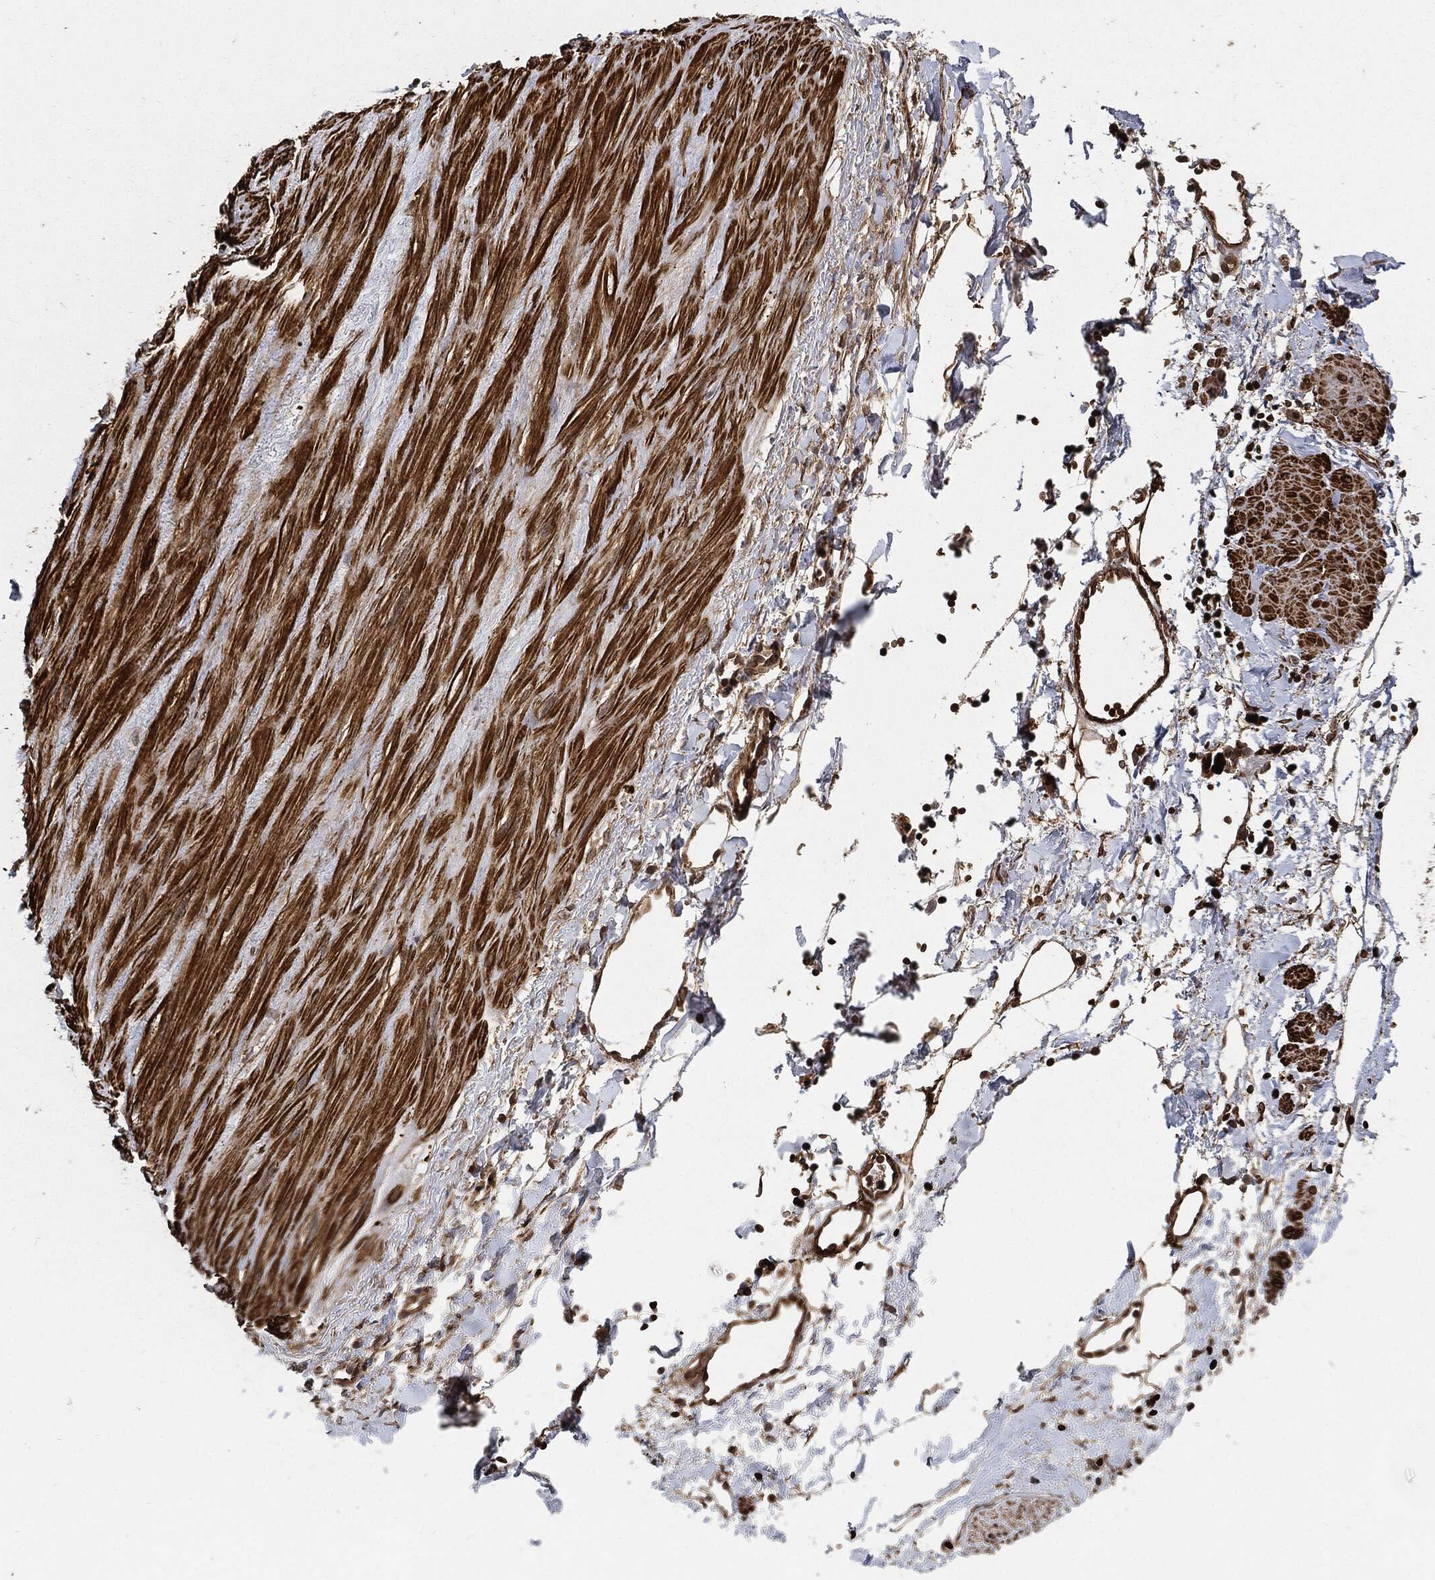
{"staining": {"intensity": "moderate", "quantity": "25%-75%", "location": "cytoplasmic/membranous"}, "tissue": "soft tissue", "cell_type": "Fibroblasts", "image_type": "normal", "snomed": [{"axis": "morphology", "description": "Normal tissue, NOS"}, {"axis": "morphology", "description": "Adenocarcinoma, NOS"}, {"axis": "topography", "description": "Pancreas"}, {"axis": "topography", "description": "Peripheral nerve tissue"}], "caption": "DAB immunohistochemical staining of unremarkable soft tissue shows moderate cytoplasmic/membranous protein expression in about 25%-75% of fibroblasts.", "gene": "PRDX2", "patient": {"sex": "male", "age": 61}}